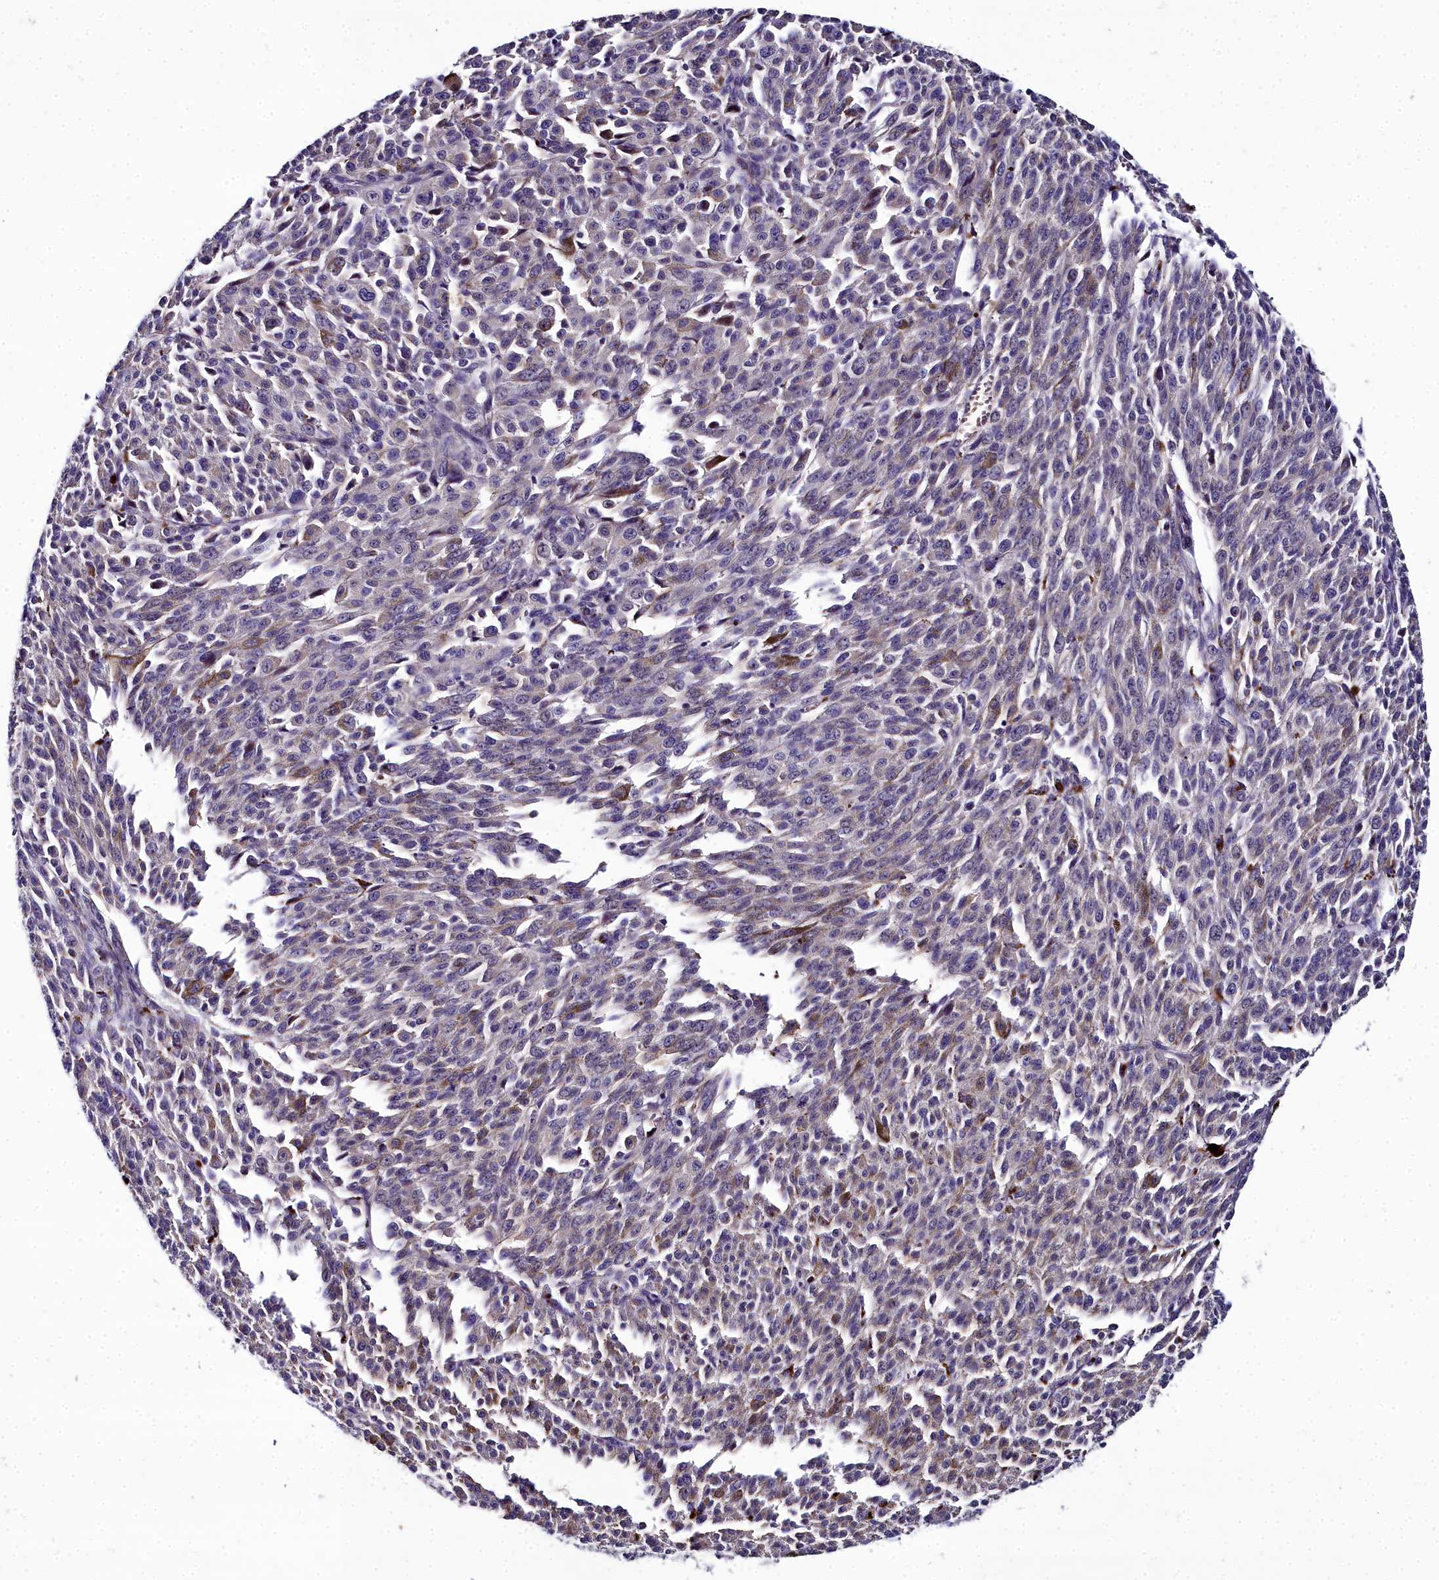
{"staining": {"intensity": "negative", "quantity": "none", "location": "none"}, "tissue": "melanoma", "cell_type": "Tumor cells", "image_type": "cancer", "snomed": [{"axis": "morphology", "description": "Malignant melanoma, NOS"}, {"axis": "topography", "description": "Skin"}], "caption": "Melanoma was stained to show a protein in brown. There is no significant expression in tumor cells.", "gene": "NT5M", "patient": {"sex": "female", "age": 52}}